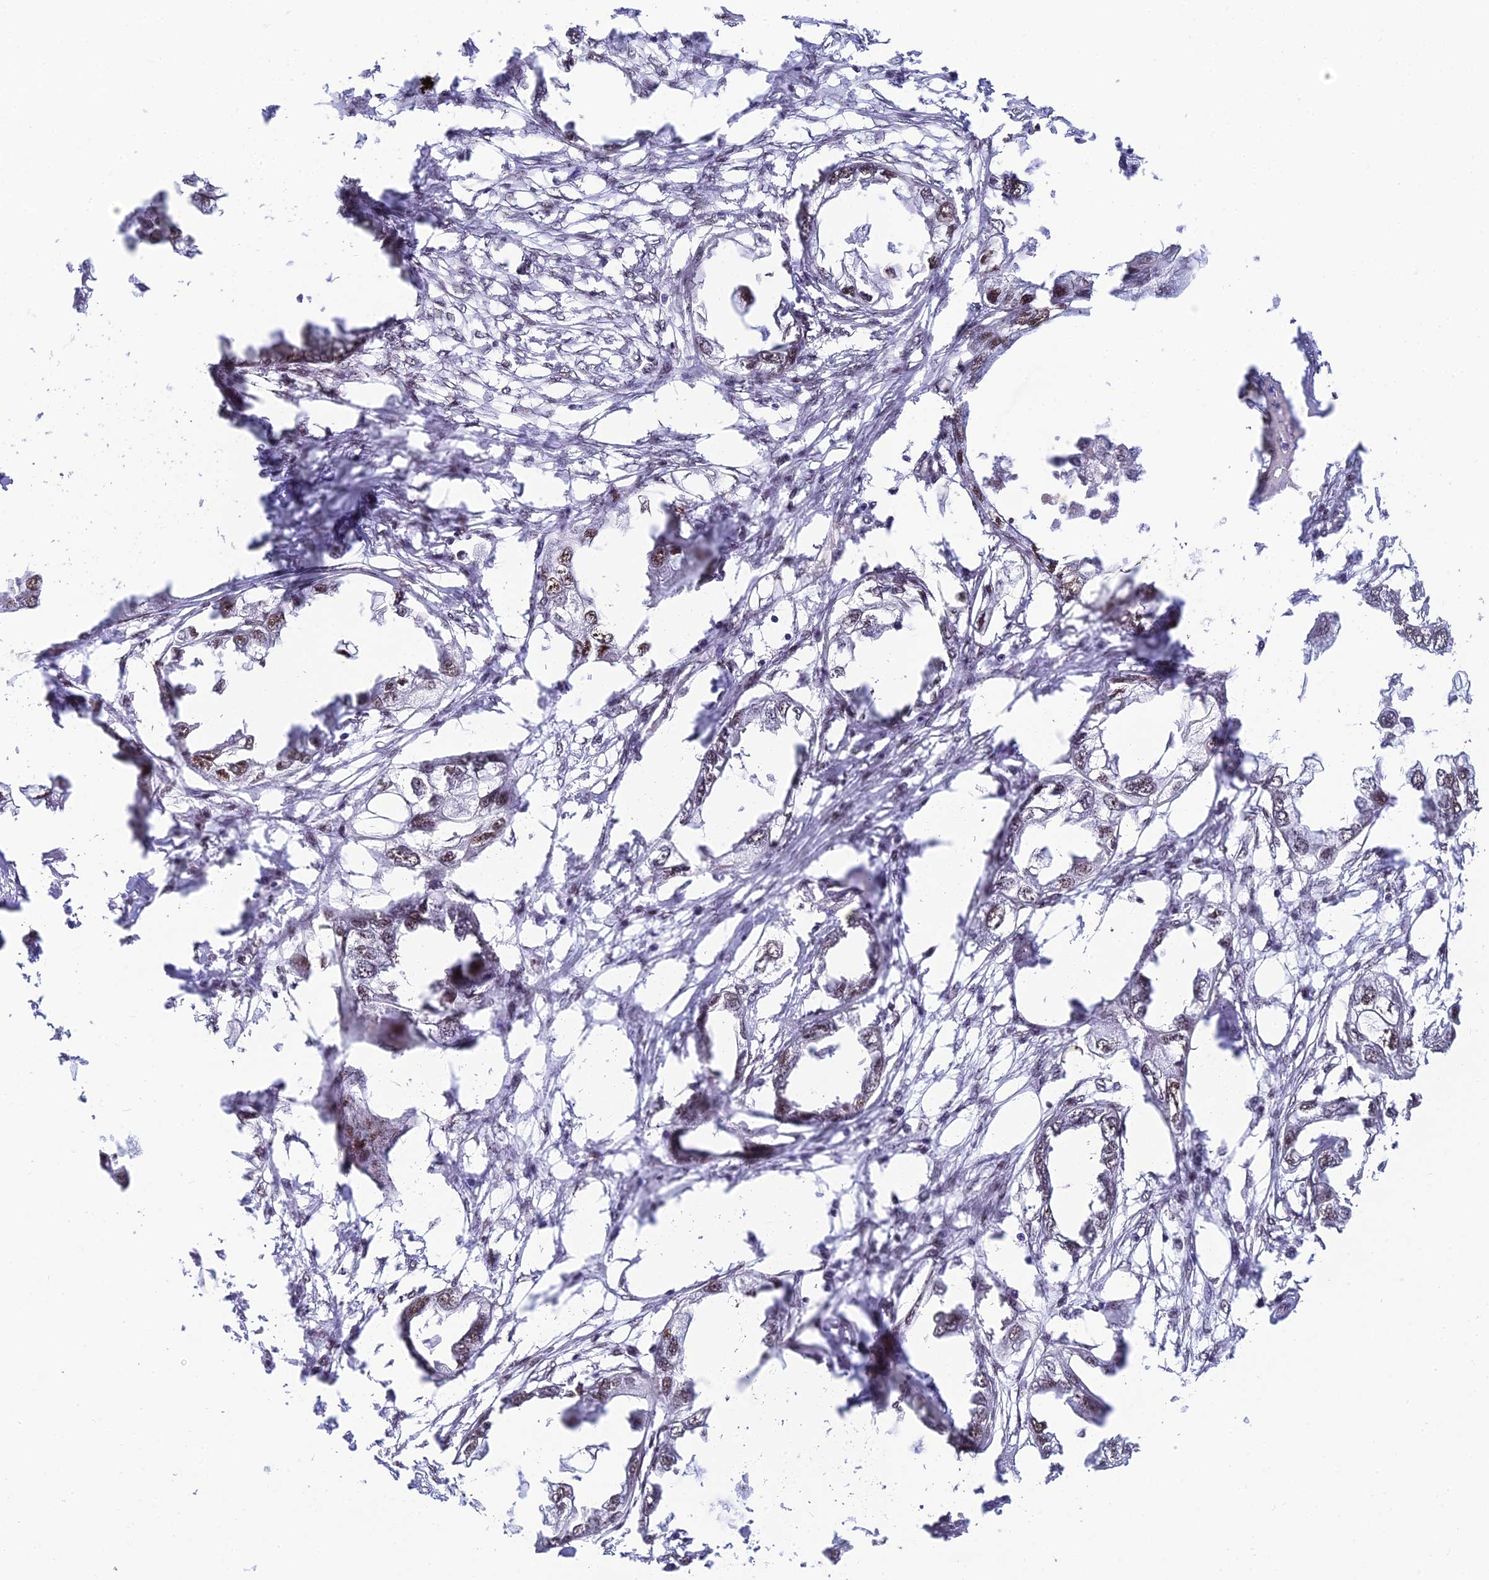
{"staining": {"intensity": "weak", "quantity": "25%-75%", "location": "nuclear"}, "tissue": "endometrial cancer", "cell_type": "Tumor cells", "image_type": "cancer", "snomed": [{"axis": "morphology", "description": "Adenocarcinoma, NOS"}, {"axis": "morphology", "description": "Adenocarcinoma, metastatic, NOS"}, {"axis": "topography", "description": "Adipose tissue"}, {"axis": "topography", "description": "Endometrium"}], "caption": "A brown stain labels weak nuclear expression of a protein in endometrial adenocarcinoma tumor cells. Ihc stains the protein in brown and the nuclei are stained blue.", "gene": "USP22", "patient": {"sex": "female", "age": 67}}